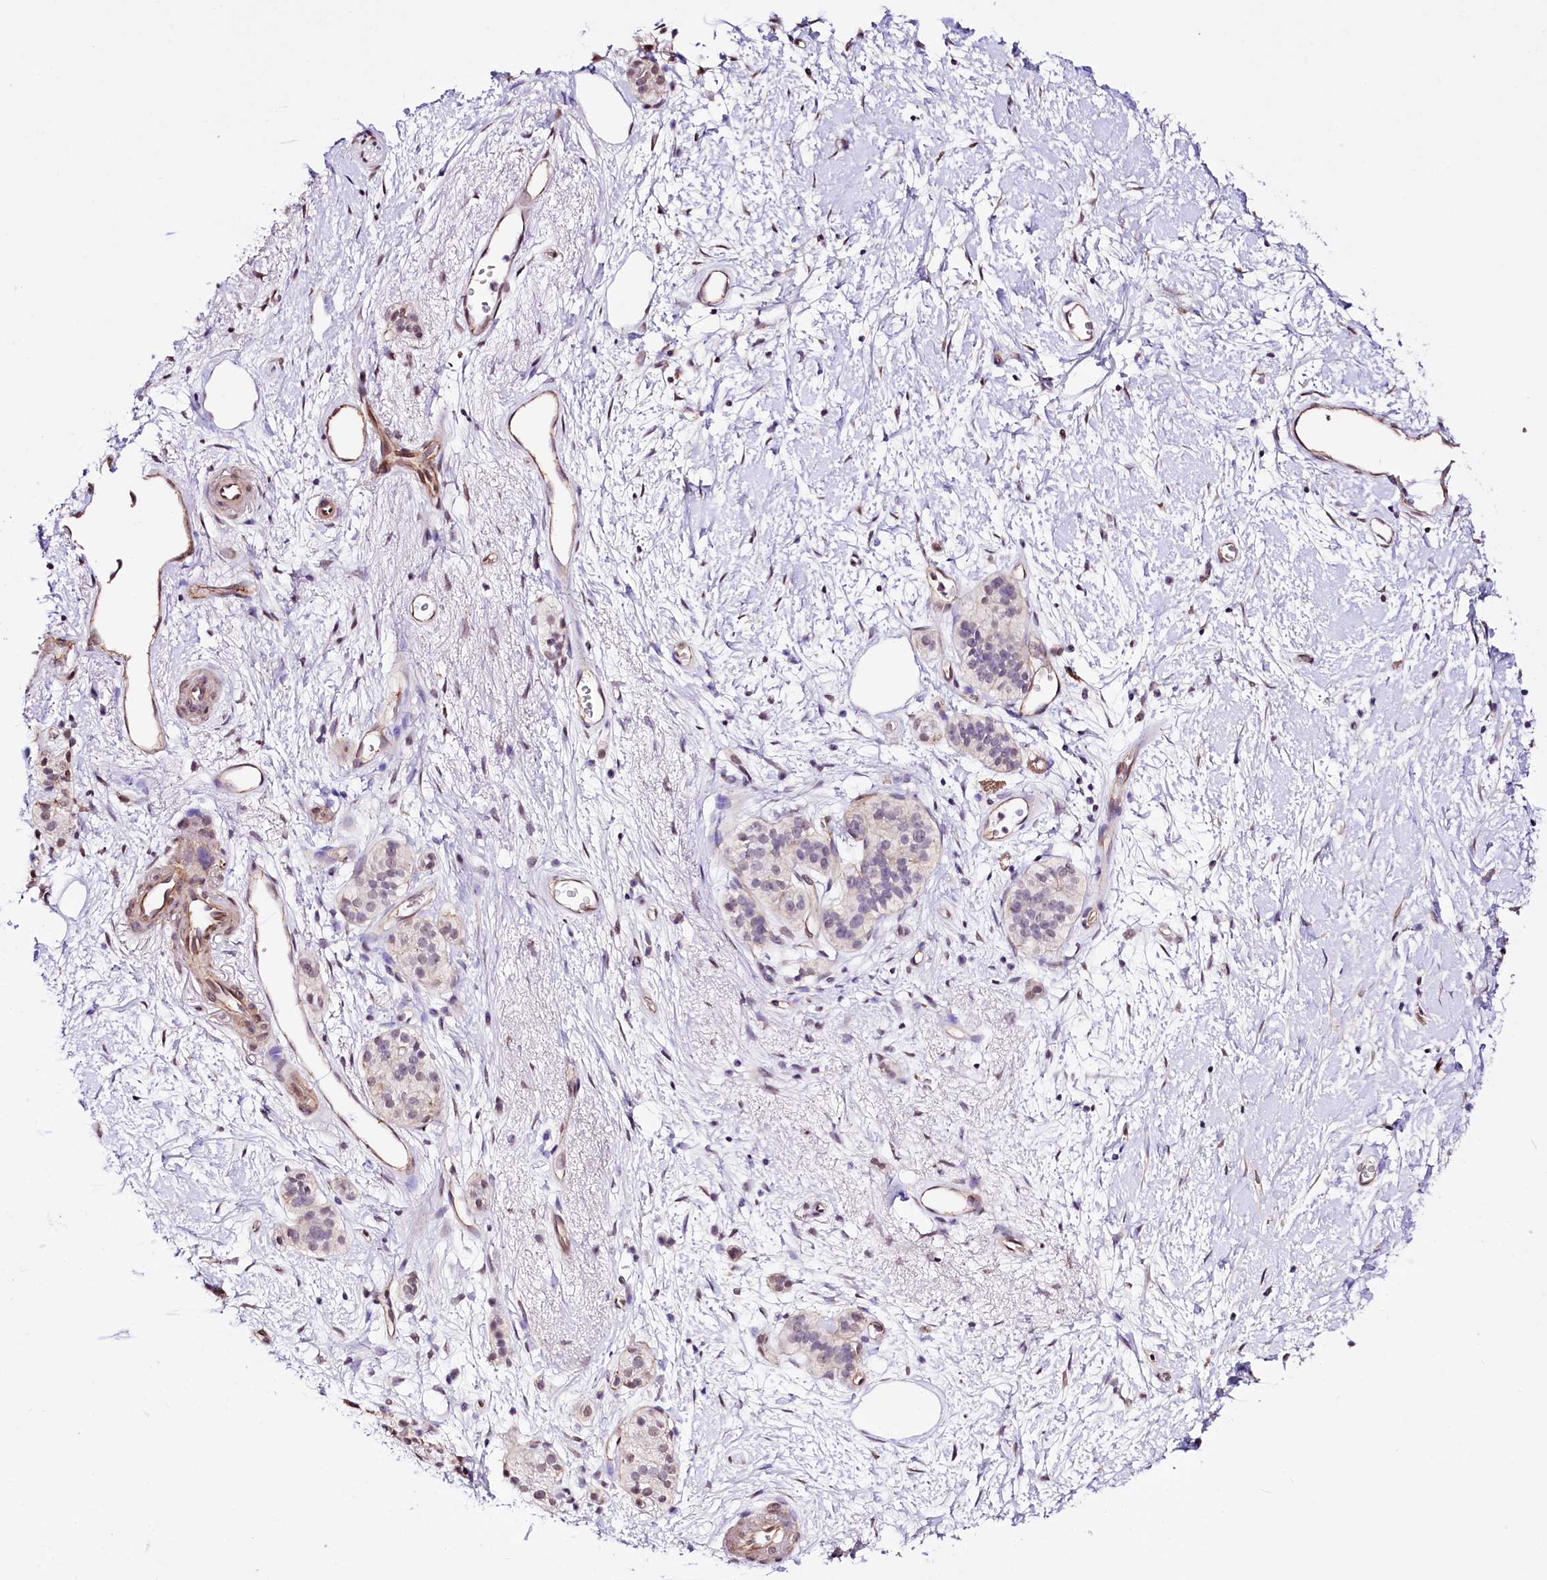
{"staining": {"intensity": "negative", "quantity": "none", "location": "none"}, "tissue": "pancreatic cancer", "cell_type": "Tumor cells", "image_type": "cancer", "snomed": [{"axis": "morphology", "description": "Adenocarcinoma, NOS"}, {"axis": "topography", "description": "Pancreas"}], "caption": "DAB (3,3'-diaminobenzidine) immunohistochemical staining of pancreatic cancer reveals no significant positivity in tumor cells. (Immunohistochemistry (ihc), brightfield microscopy, high magnification).", "gene": "ST7", "patient": {"sex": "male", "age": 68}}